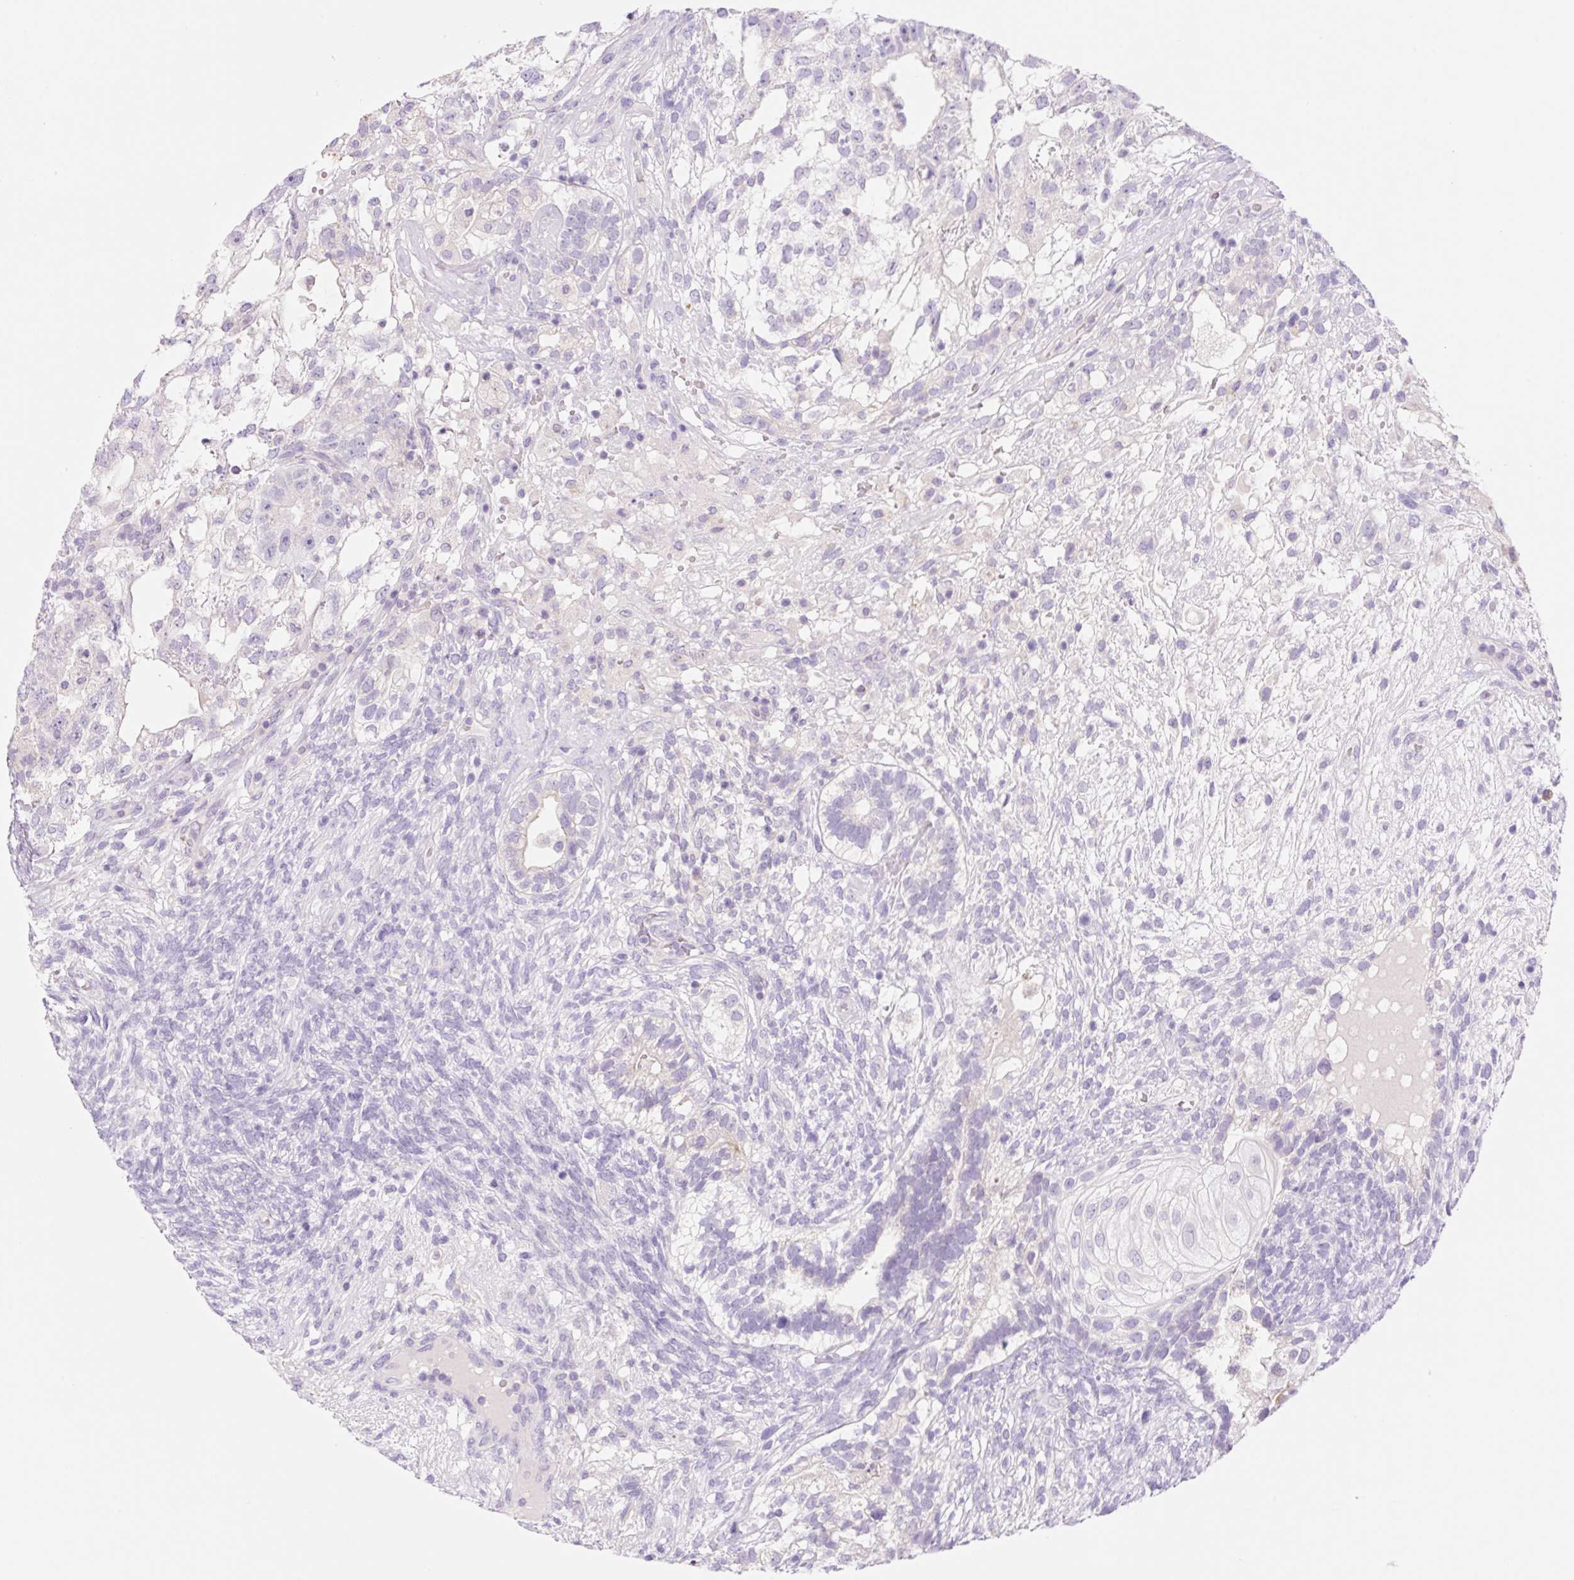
{"staining": {"intensity": "negative", "quantity": "none", "location": "none"}, "tissue": "testis cancer", "cell_type": "Tumor cells", "image_type": "cancer", "snomed": [{"axis": "morphology", "description": "Seminoma, NOS"}, {"axis": "morphology", "description": "Carcinoma, Embryonal, NOS"}, {"axis": "topography", "description": "Testis"}], "caption": "A photomicrograph of human testis cancer (seminoma) is negative for staining in tumor cells.", "gene": "DENND5A", "patient": {"sex": "male", "age": 41}}